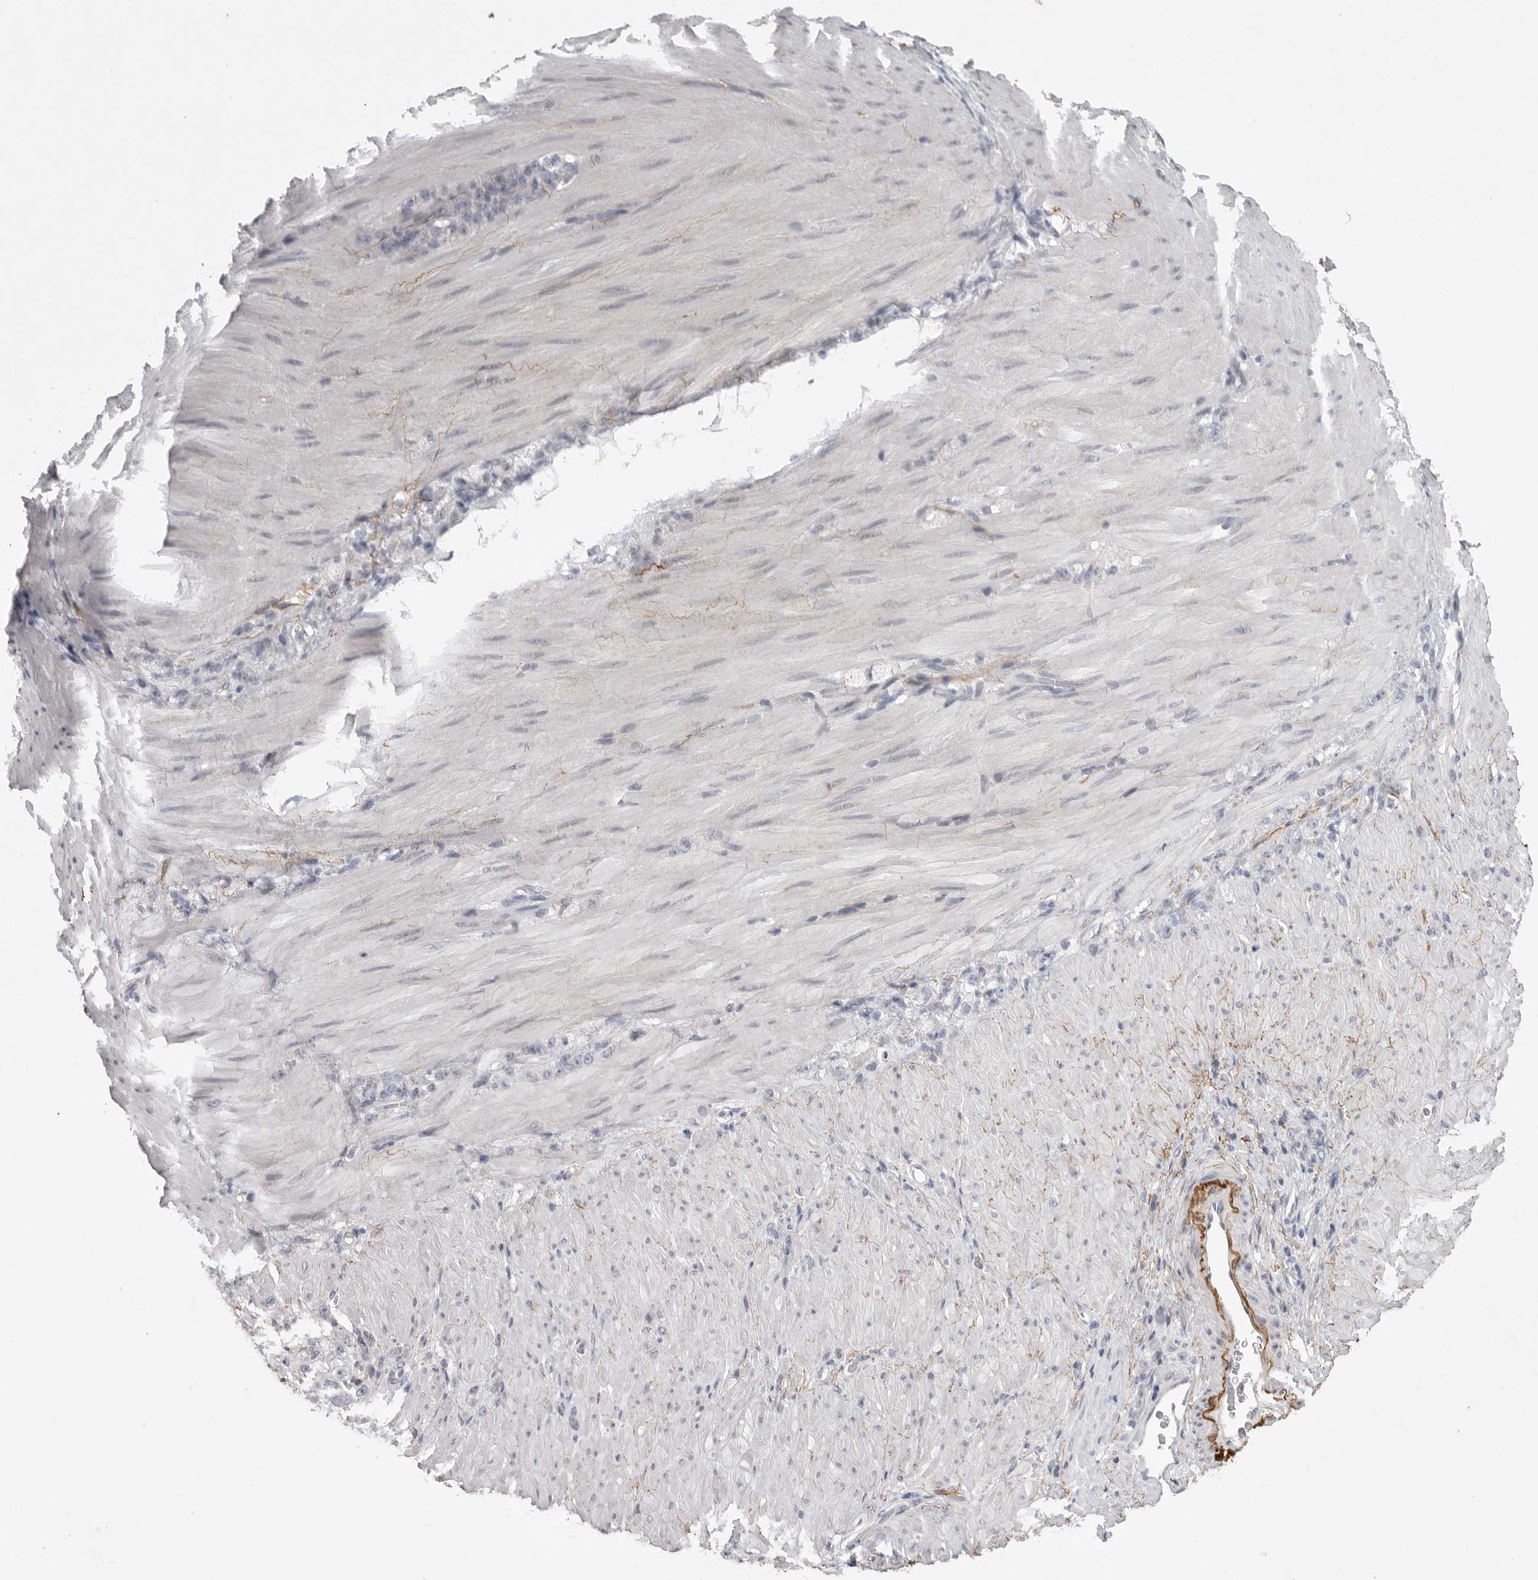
{"staining": {"intensity": "negative", "quantity": "none", "location": "none"}, "tissue": "stomach cancer", "cell_type": "Tumor cells", "image_type": "cancer", "snomed": [{"axis": "morphology", "description": "Normal tissue, NOS"}, {"axis": "morphology", "description": "Adenocarcinoma, NOS"}, {"axis": "topography", "description": "Stomach"}], "caption": "Adenocarcinoma (stomach) was stained to show a protein in brown. There is no significant expression in tumor cells.", "gene": "CRP", "patient": {"sex": "male", "age": 82}}